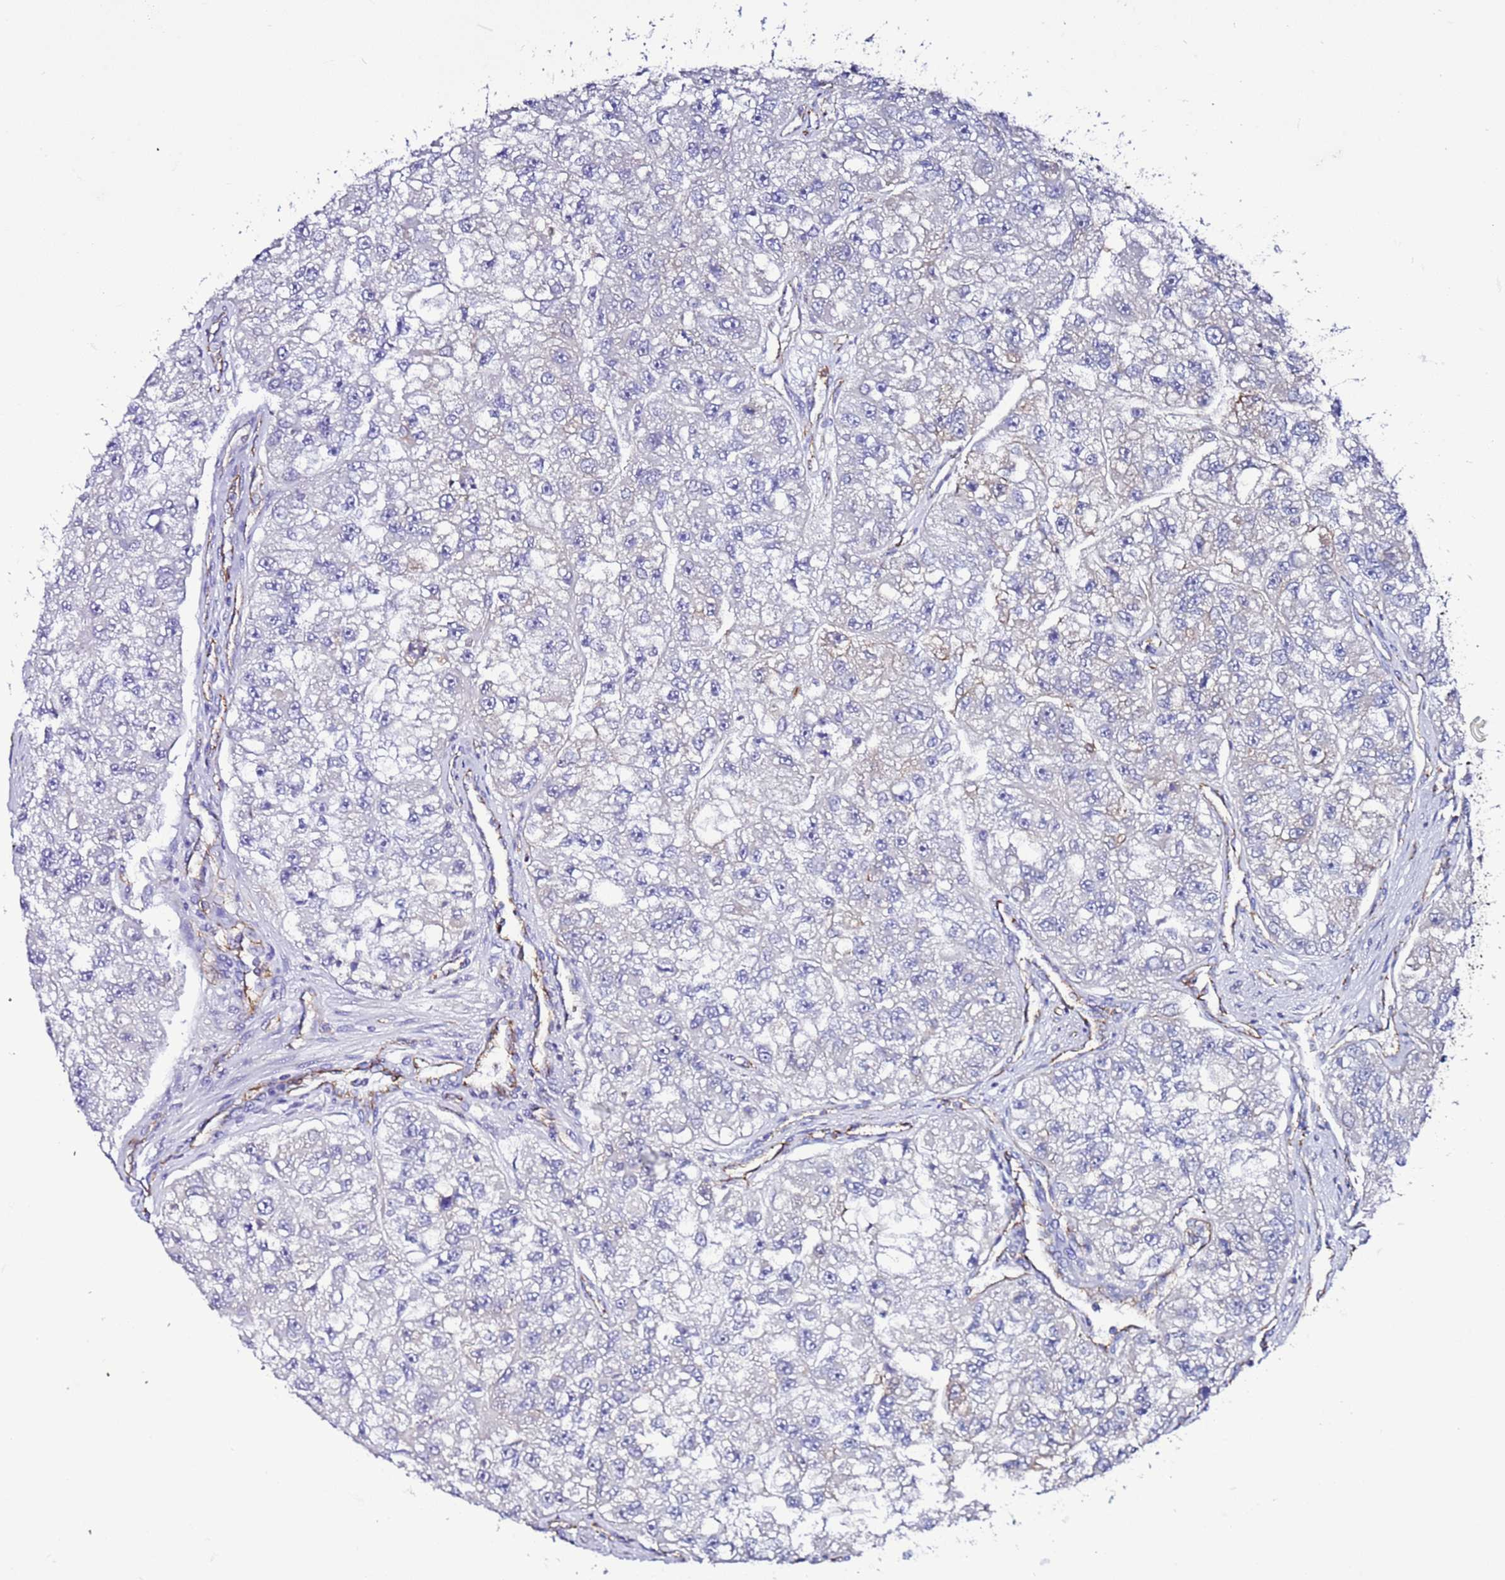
{"staining": {"intensity": "negative", "quantity": "none", "location": "none"}, "tissue": "renal cancer", "cell_type": "Tumor cells", "image_type": "cancer", "snomed": [{"axis": "morphology", "description": "Adenocarcinoma, NOS"}, {"axis": "topography", "description": "Kidney"}], "caption": "This is an IHC photomicrograph of renal cancer. There is no positivity in tumor cells.", "gene": "TENM3", "patient": {"sex": "male", "age": 63}}